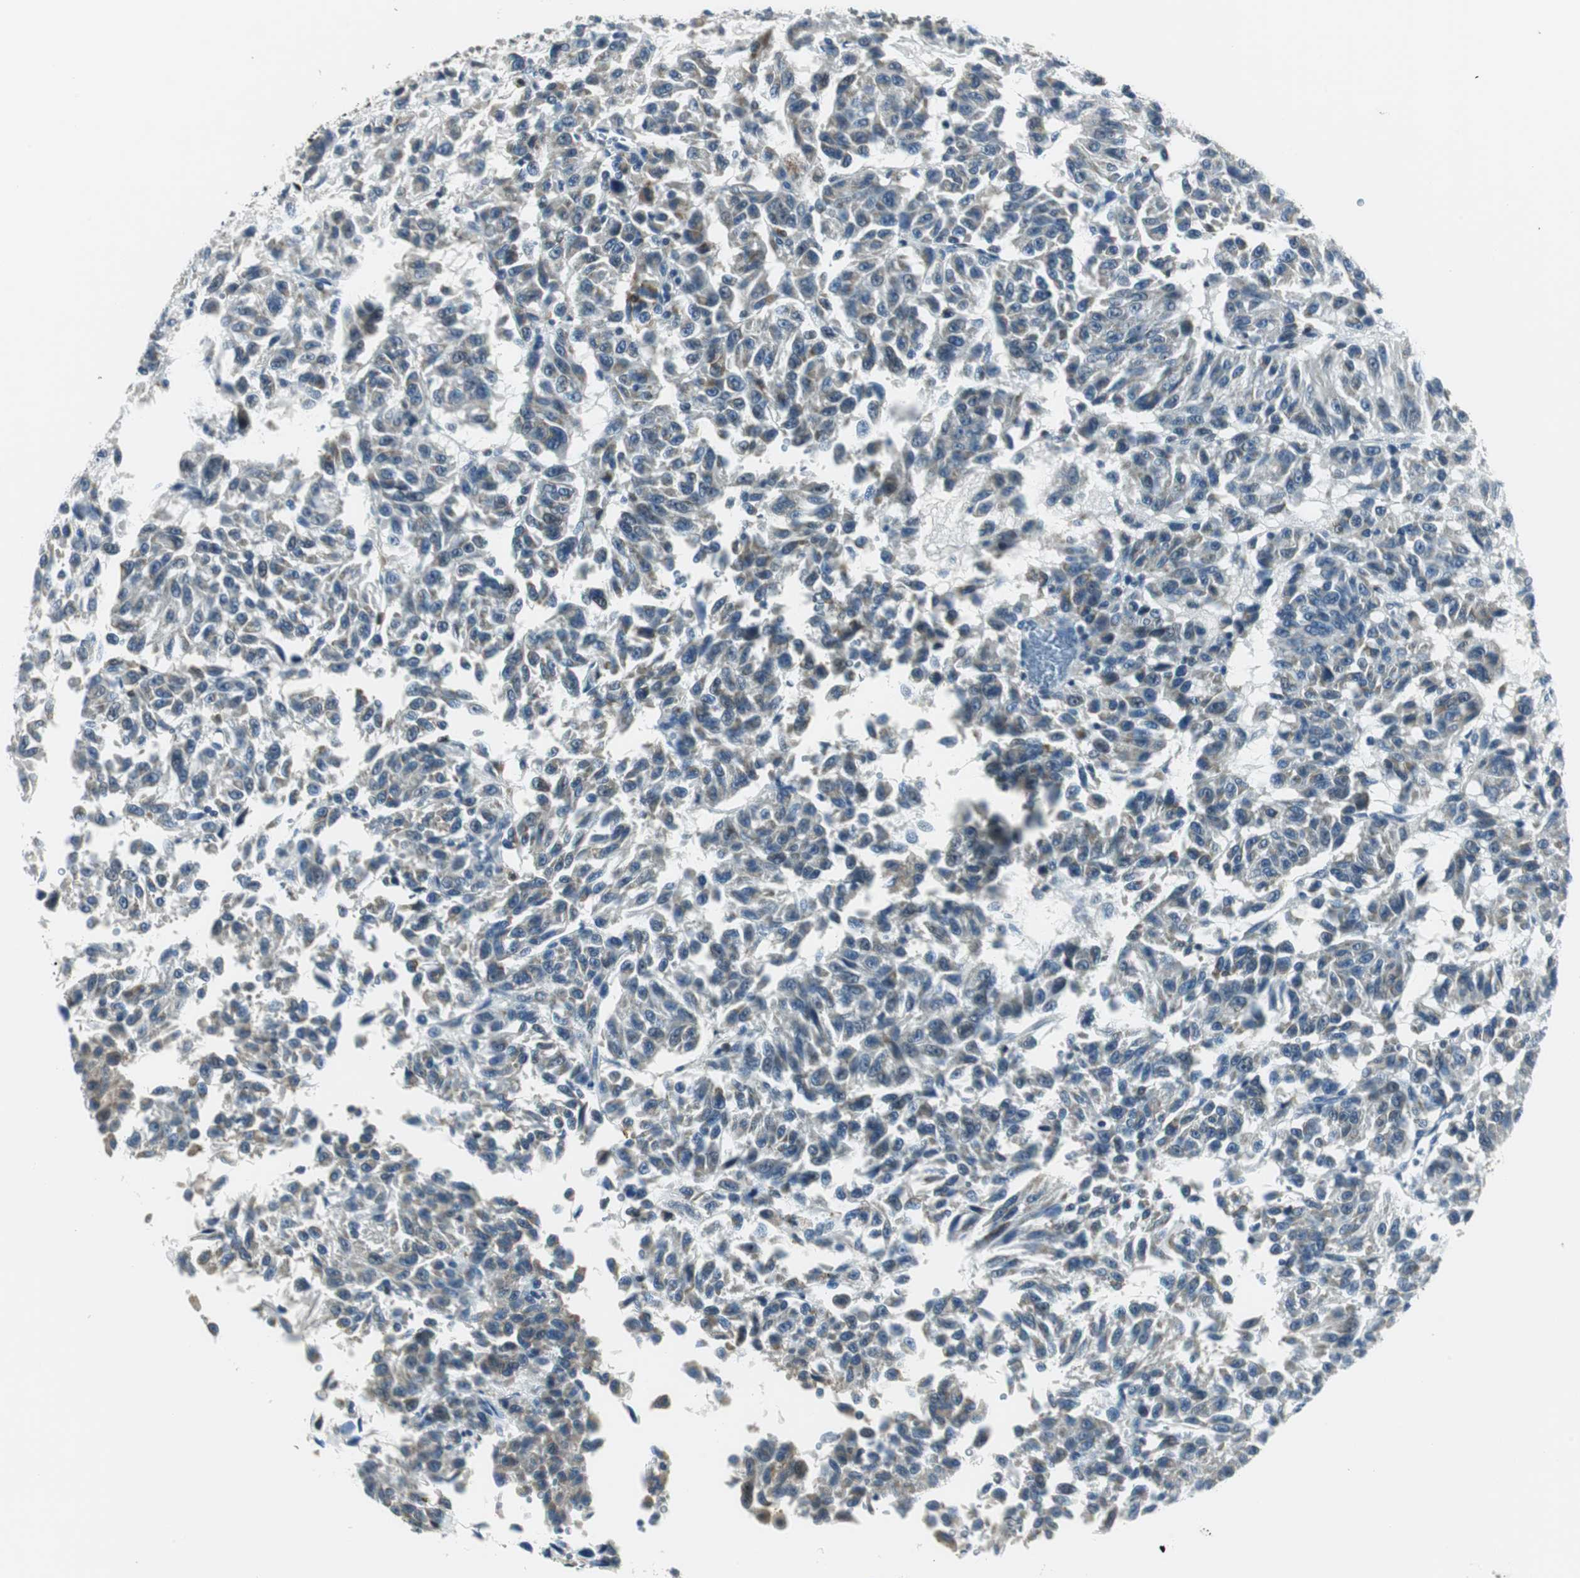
{"staining": {"intensity": "negative", "quantity": "none", "location": "none"}, "tissue": "melanoma", "cell_type": "Tumor cells", "image_type": "cancer", "snomed": [{"axis": "morphology", "description": "Malignant melanoma, Metastatic site"}, {"axis": "topography", "description": "Lung"}], "caption": "Malignant melanoma (metastatic site) was stained to show a protein in brown. There is no significant staining in tumor cells.", "gene": "ME1", "patient": {"sex": "male", "age": 64}}